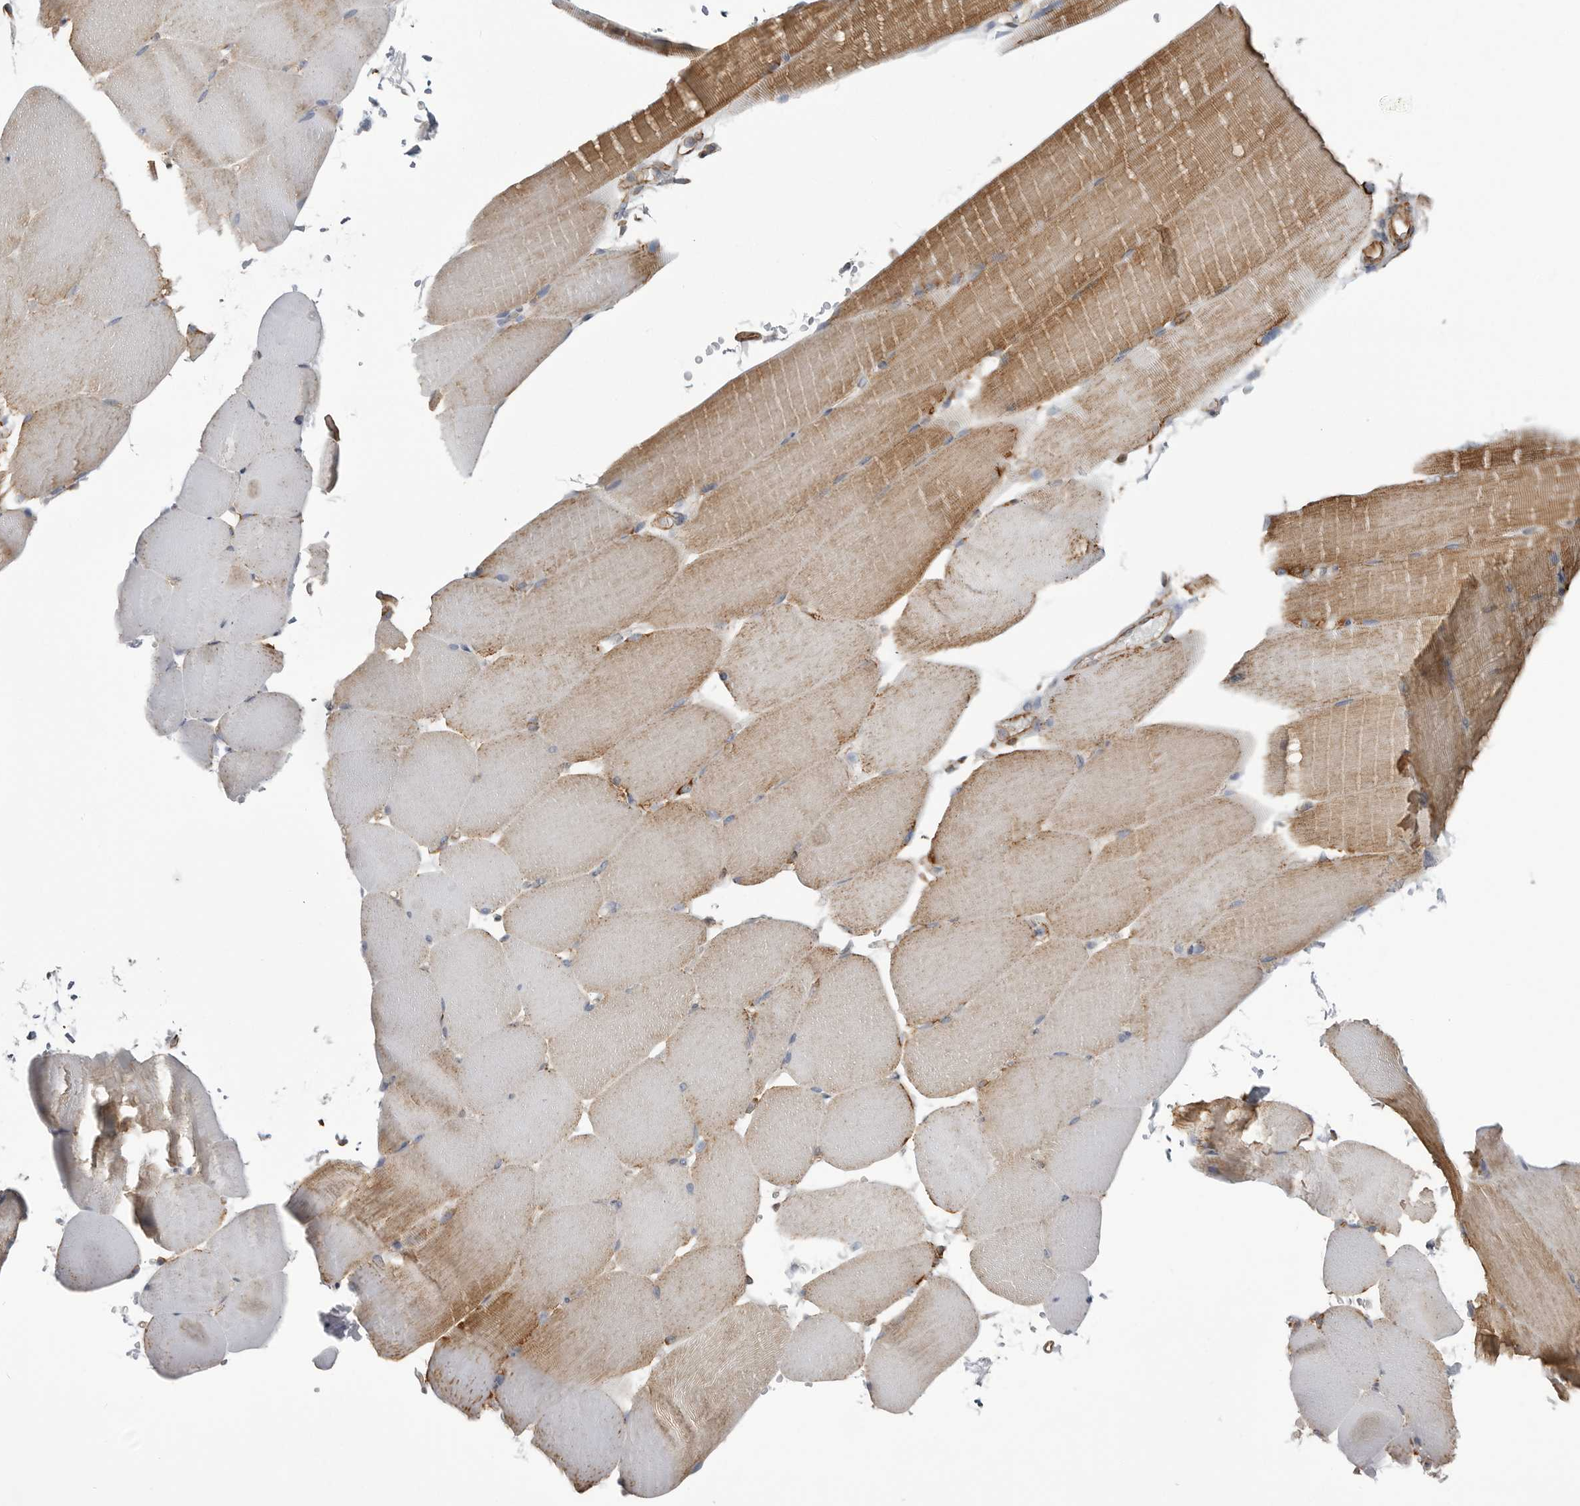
{"staining": {"intensity": "moderate", "quantity": "25%-75%", "location": "cytoplasmic/membranous"}, "tissue": "skeletal muscle", "cell_type": "Myocytes", "image_type": "normal", "snomed": [{"axis": "morphology", "description": "Normal tissue, NOS"}, {"axis": "topography", "description": "Skeletal muscle"}, {"axis": "topography", "description": "Parathyroid gland"}], "caption": "A high-resolution histopathology image shows immunohistochemistry (IHC) staining of benign skeletal muscle, which reveals moderate cytoplasmic/membranous expression in about 25%-75% of myocytes.", "gene": "FH", "patient": {"sex": "female", "age": 37}}